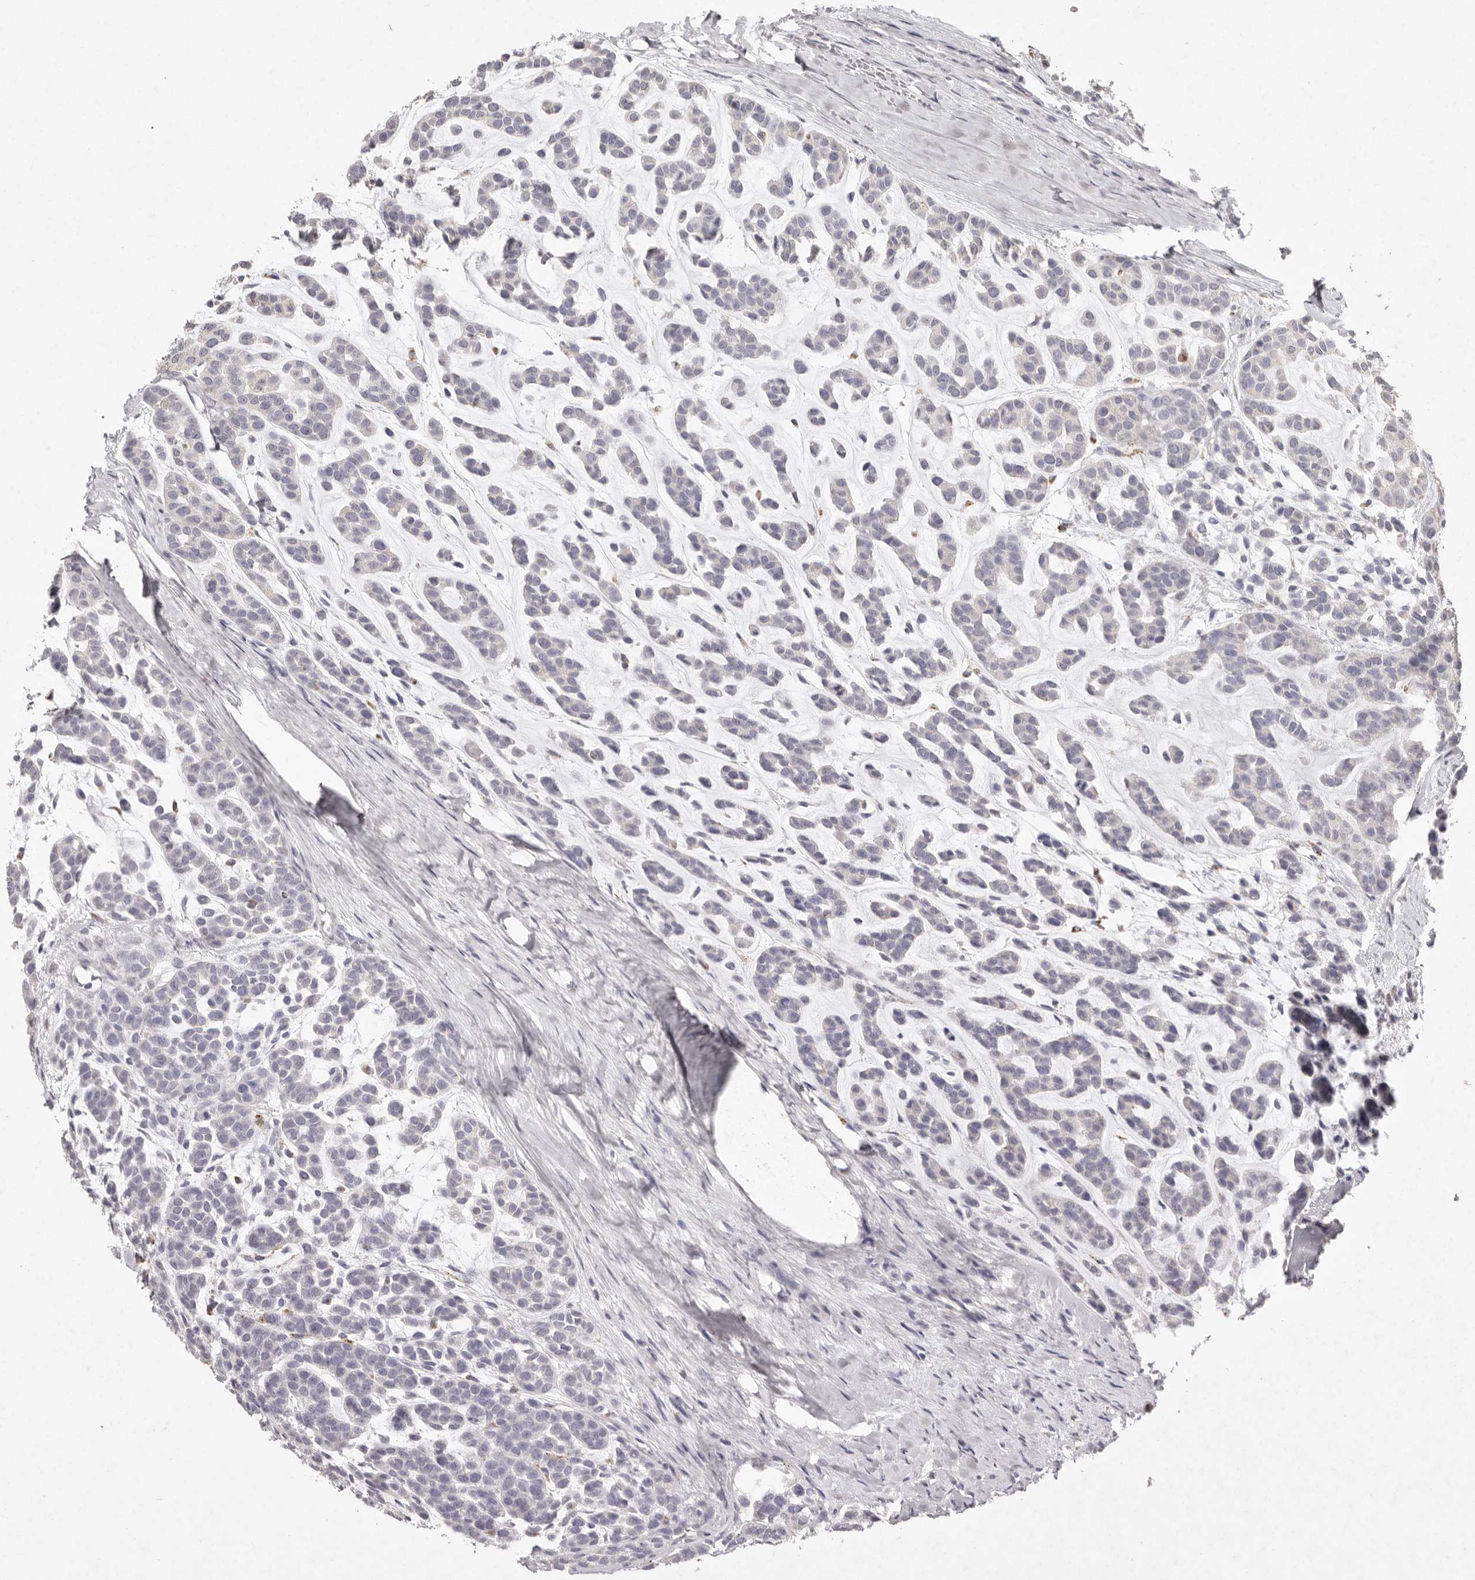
{"staining": {"intensity": "negative", "quantity": "none", "location": "none"}, "tissue": "head and neck cancer", "cell_type": "Tumor cells", "image_type": "cancer", "snomed": [{"axis": "morphology", "description": "Adenocarcinoma, NOS"}, {"axis": "morphology", "description": "Adenoma, NOS"}, {"axis": "topography", "description": "Head-Neck"}], "caption": "DAB (3,3'-diaminobenzidine) immunohistochemical staining of adenoma (head and neck) shows no significant positivity in tumor cells.", "gene": "FAM185A", "patient": {"sex": "female", "age": 55}}